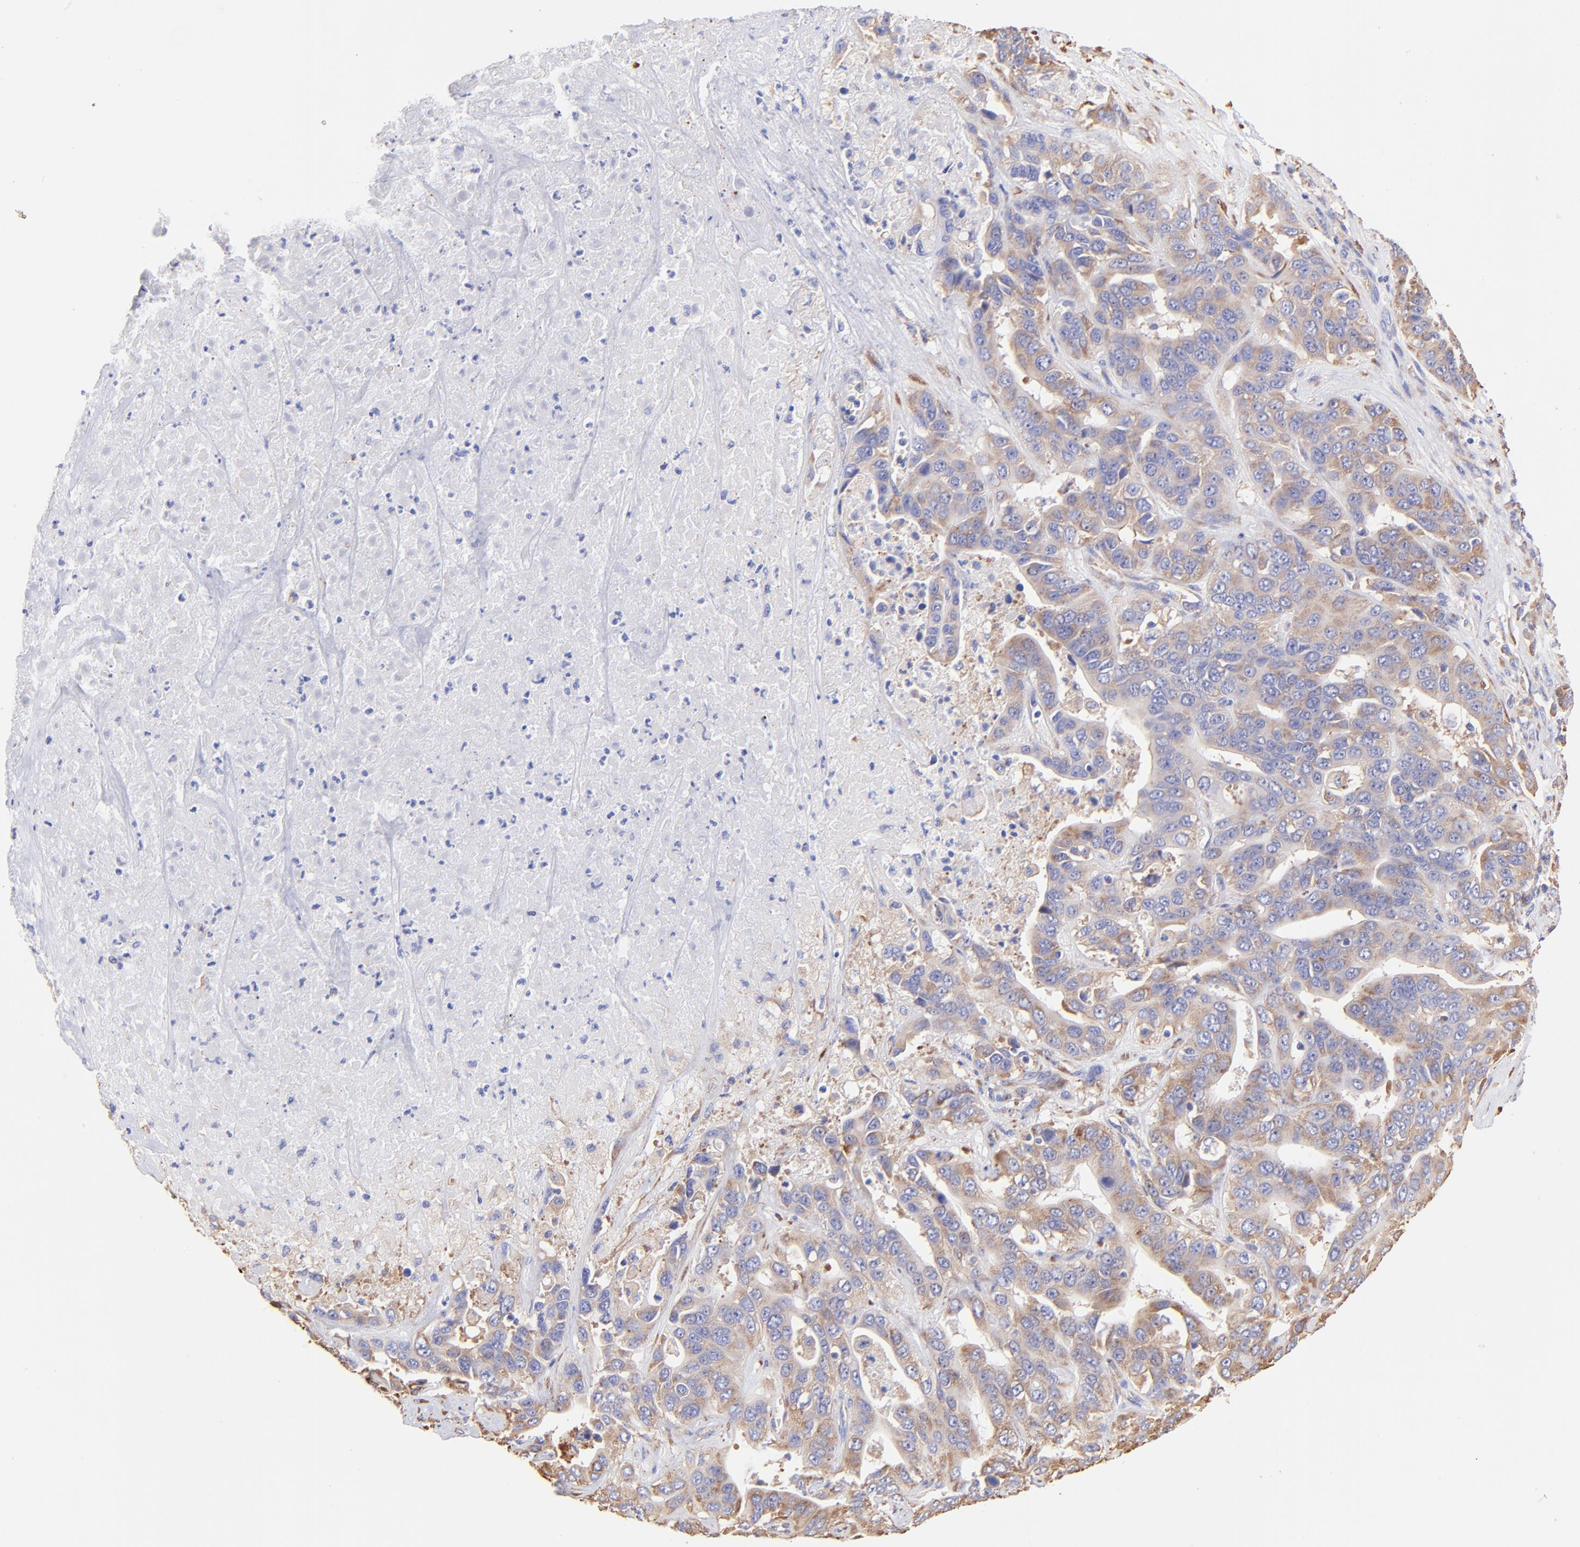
{"staining": {"intensity": "moderate", "quantity": ">75%", "location": "cytoplasmic/membranous"}, "tissue": "liver cancer", "cell_type": "Tumor cells", "image_type": "cancer", "snomed": [{"axis": "morphology", "description": "Cholangiocarcinoma"}, {"axis": "topography", "description": "Liver"}], "caption": "This is a micrograph of IHC staining of liver cancer (cholangiocarcinoma), which shows moderate expression in the cytoplasmic/membranous of tumor cells.", "gene": "RPL30", "patient": {"sex": "female", "age": 52}}